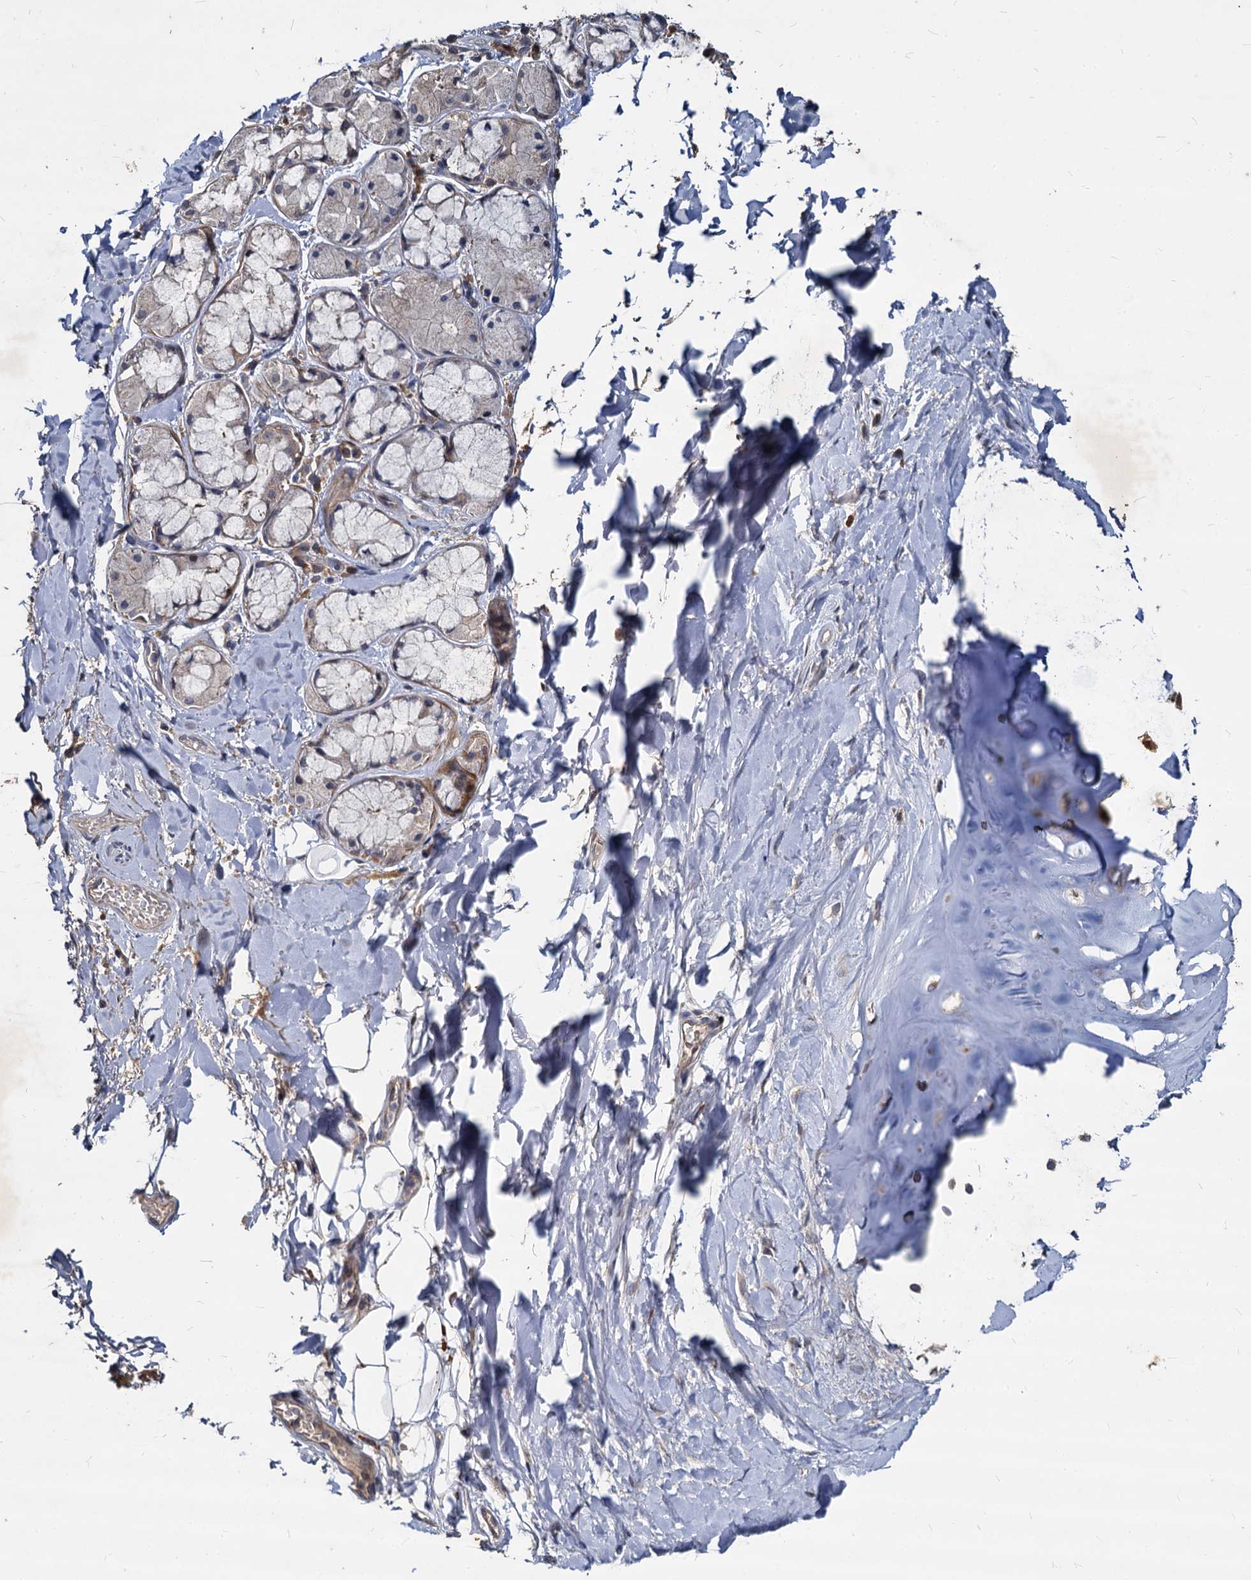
{"staining": {"intensity": "negative", "quantity": "none", "location": "none"}, "tissue": "adipose tissue", "cell_type": "Adipocytes", "image_type": "normal", "snomed": [{"axis": "morphology", "description": "Normal tissue, NOS"}, {"axis": "topography", "description": "Lymph node"}, {"axis": "topography", "description": "Cartilage tissue"}, {"axis": "topography", "description": "Bronchus"}], "caption": "A high-resolution micrograph shows immunohistochemistry staining of unremarkable adipose tissue, which shows no significant expression in adipocytes.", "gene": "CCDC184", "patient": {"sex": "male", "age": 63}}